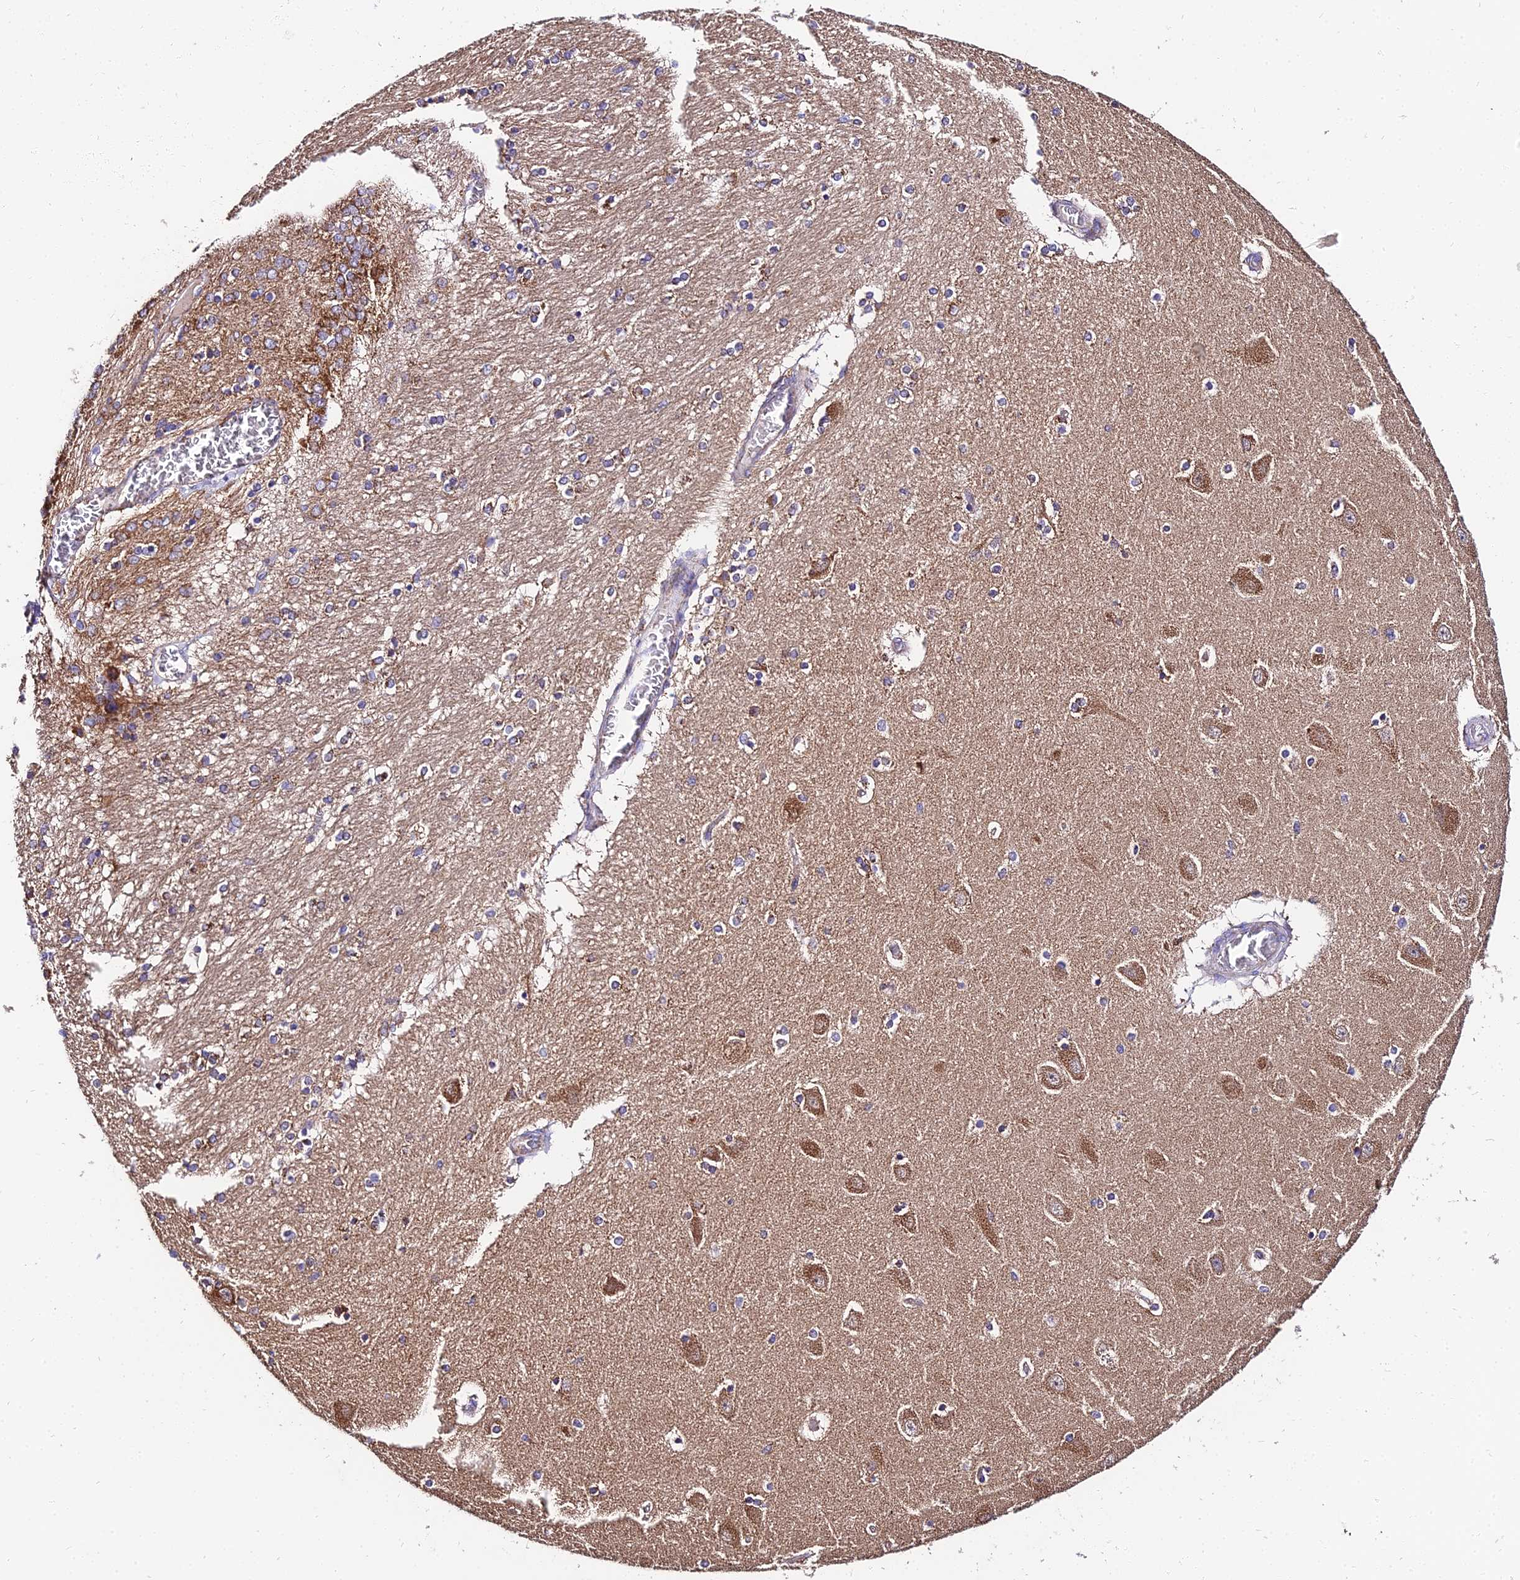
{"staining": {"intensity": "moderate", "quantity": "25%-75%", "location": "cytoplasmic/membranous"}, "tissue": "hippocampus", "cell_type": "Glial cells", "image_type": "normal", "snomed": [{"axis": "morphology", "description": "Normal tissue, NOS"}, {"axis": "topography", "description": "Hippocampus"}], "caption": "Protein analysis of normal hippocampus exhibits moderate cytoplasmic/membranous expression in about 25%-75% of glial cells.", "gene": "OCIAD1", "patient": {"sex": "female", "age": 54}}